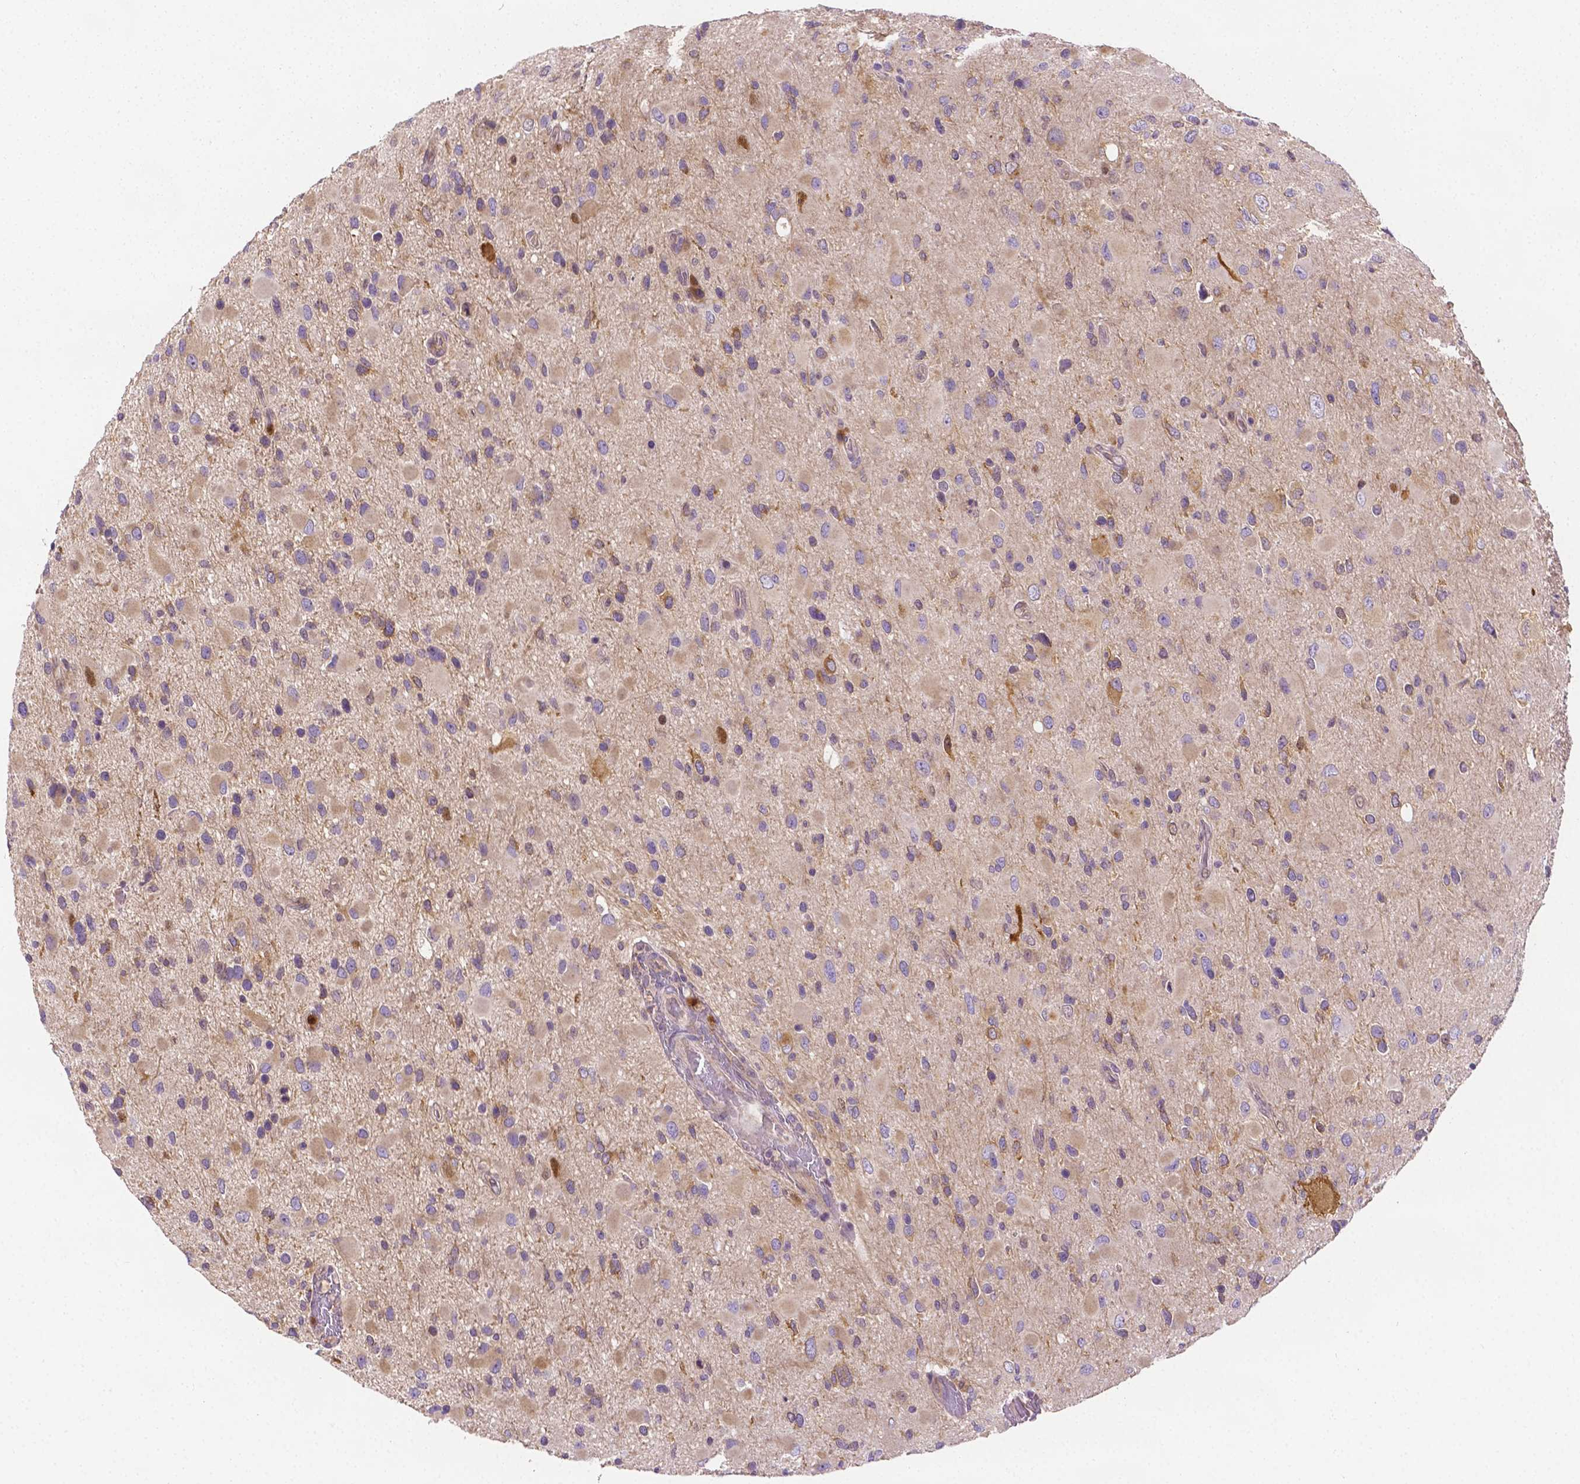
{"staining": {"intensity": "weak", "quantity": ">75%", "location": "cytoplasmic/membranous"}, "tissue": "glioma", "cell_type": "Tumor cells", "image_type": "cancer", "snomed": [{"axis": "morphology", "description": "Glioma, malignant, Low grade"}, {"axis": "topography", "description": "Brain"}], "caption": "This is a photomicrograph of immunohistochemistry (IHC) staining of malignant glioma (low-grade), which shows weak positivity in the cytoplasmic/membranous of tumor cells.", "gene": "ZNRD2", "patient": {"sex": "female", "age": 32}}